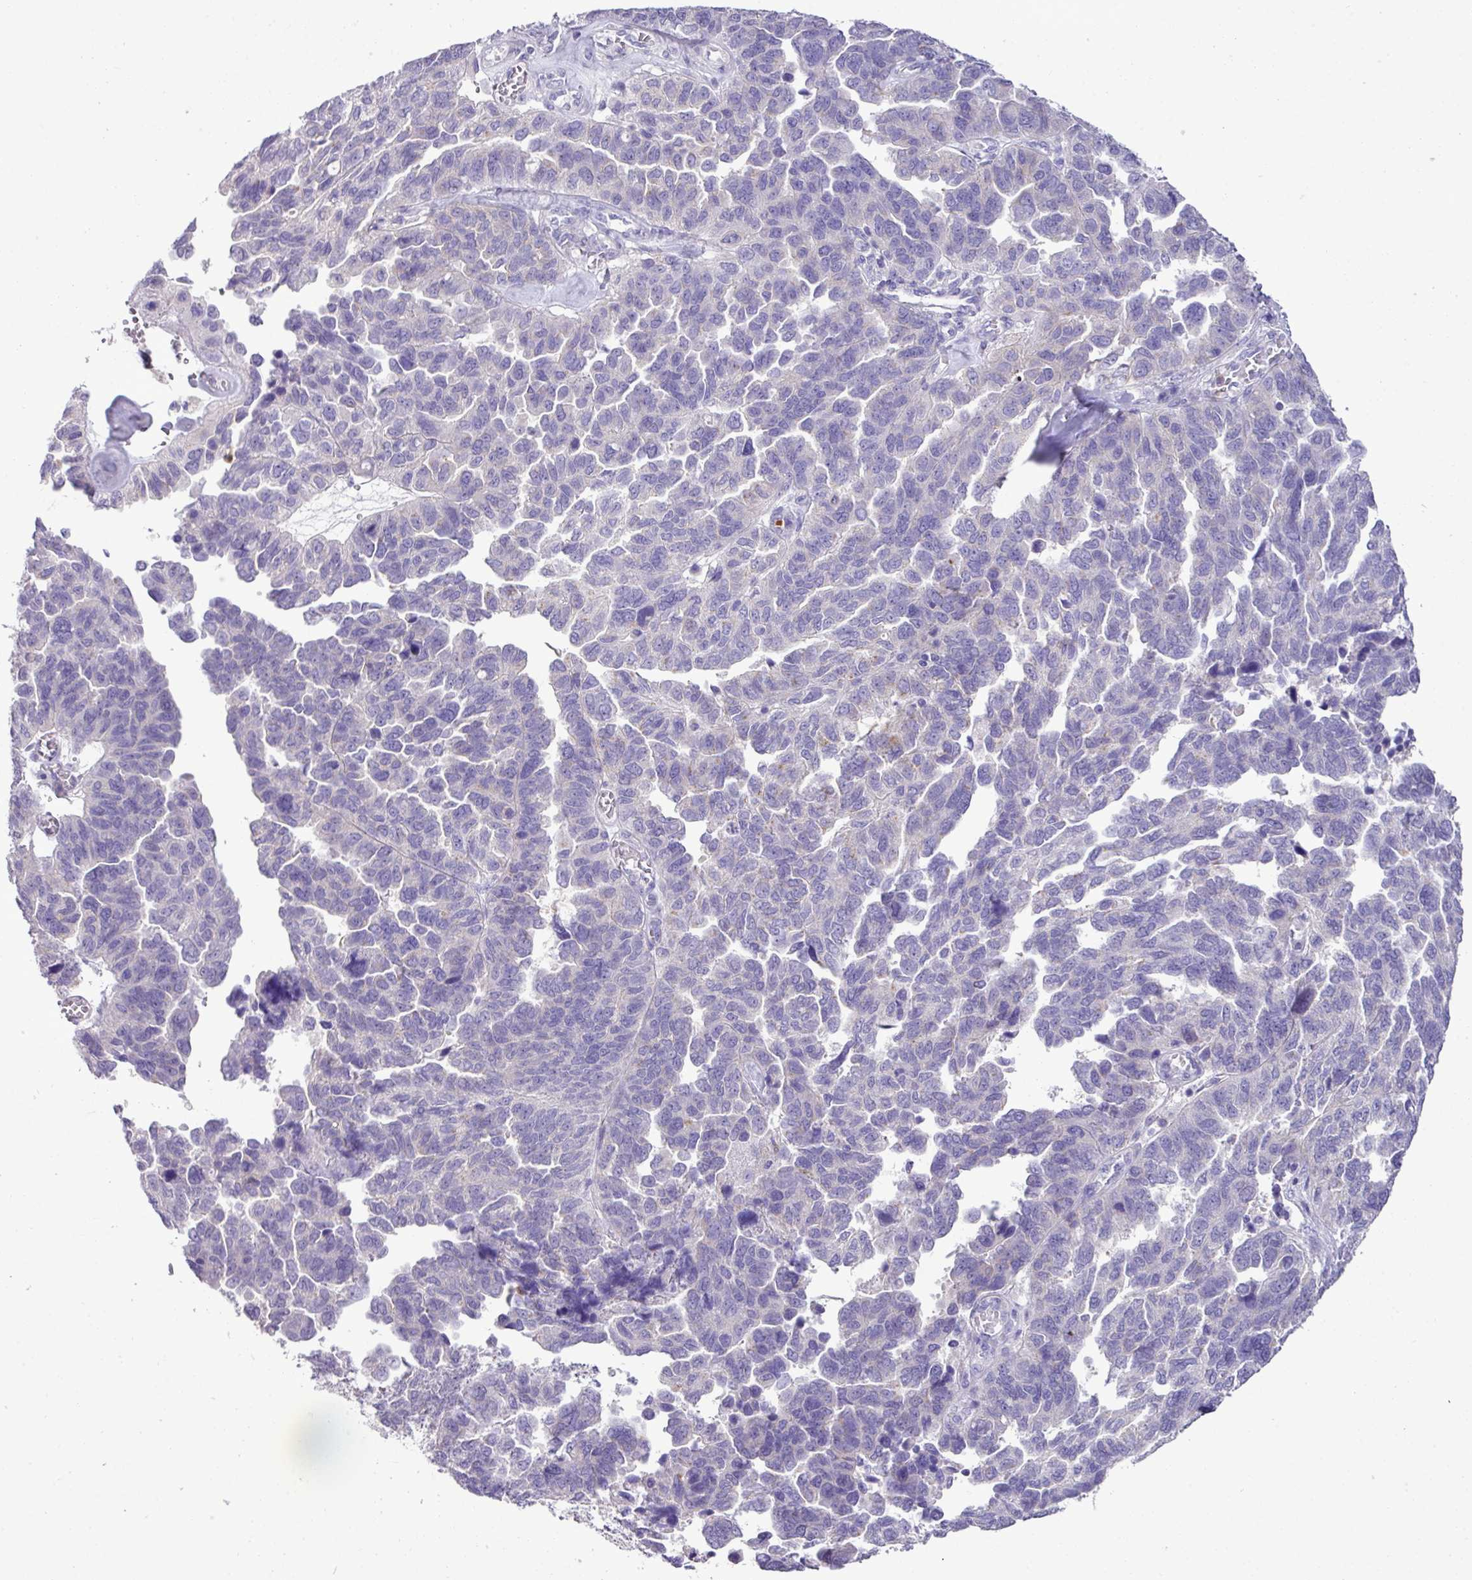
{"staining": {"intensity": "negative", "quantity": "none", "location": "none"}, "tissue": "ovarian cancer", "cell_type": "Tumor cells", "image_type": "cancer", "snomed": [{"axis": "morphology", "description": "Cystadenocarcinoma, serous, NOS"}, {"axis": "topography", "description": "Ovary"}], "caption": "An image of ovarian serous cystadenocarcinoma stained for a protein demonstrates no brown staining in tumor cells.", "gene": "ZSCAN5A", "patient": {"sex": "female", "age": 64}}